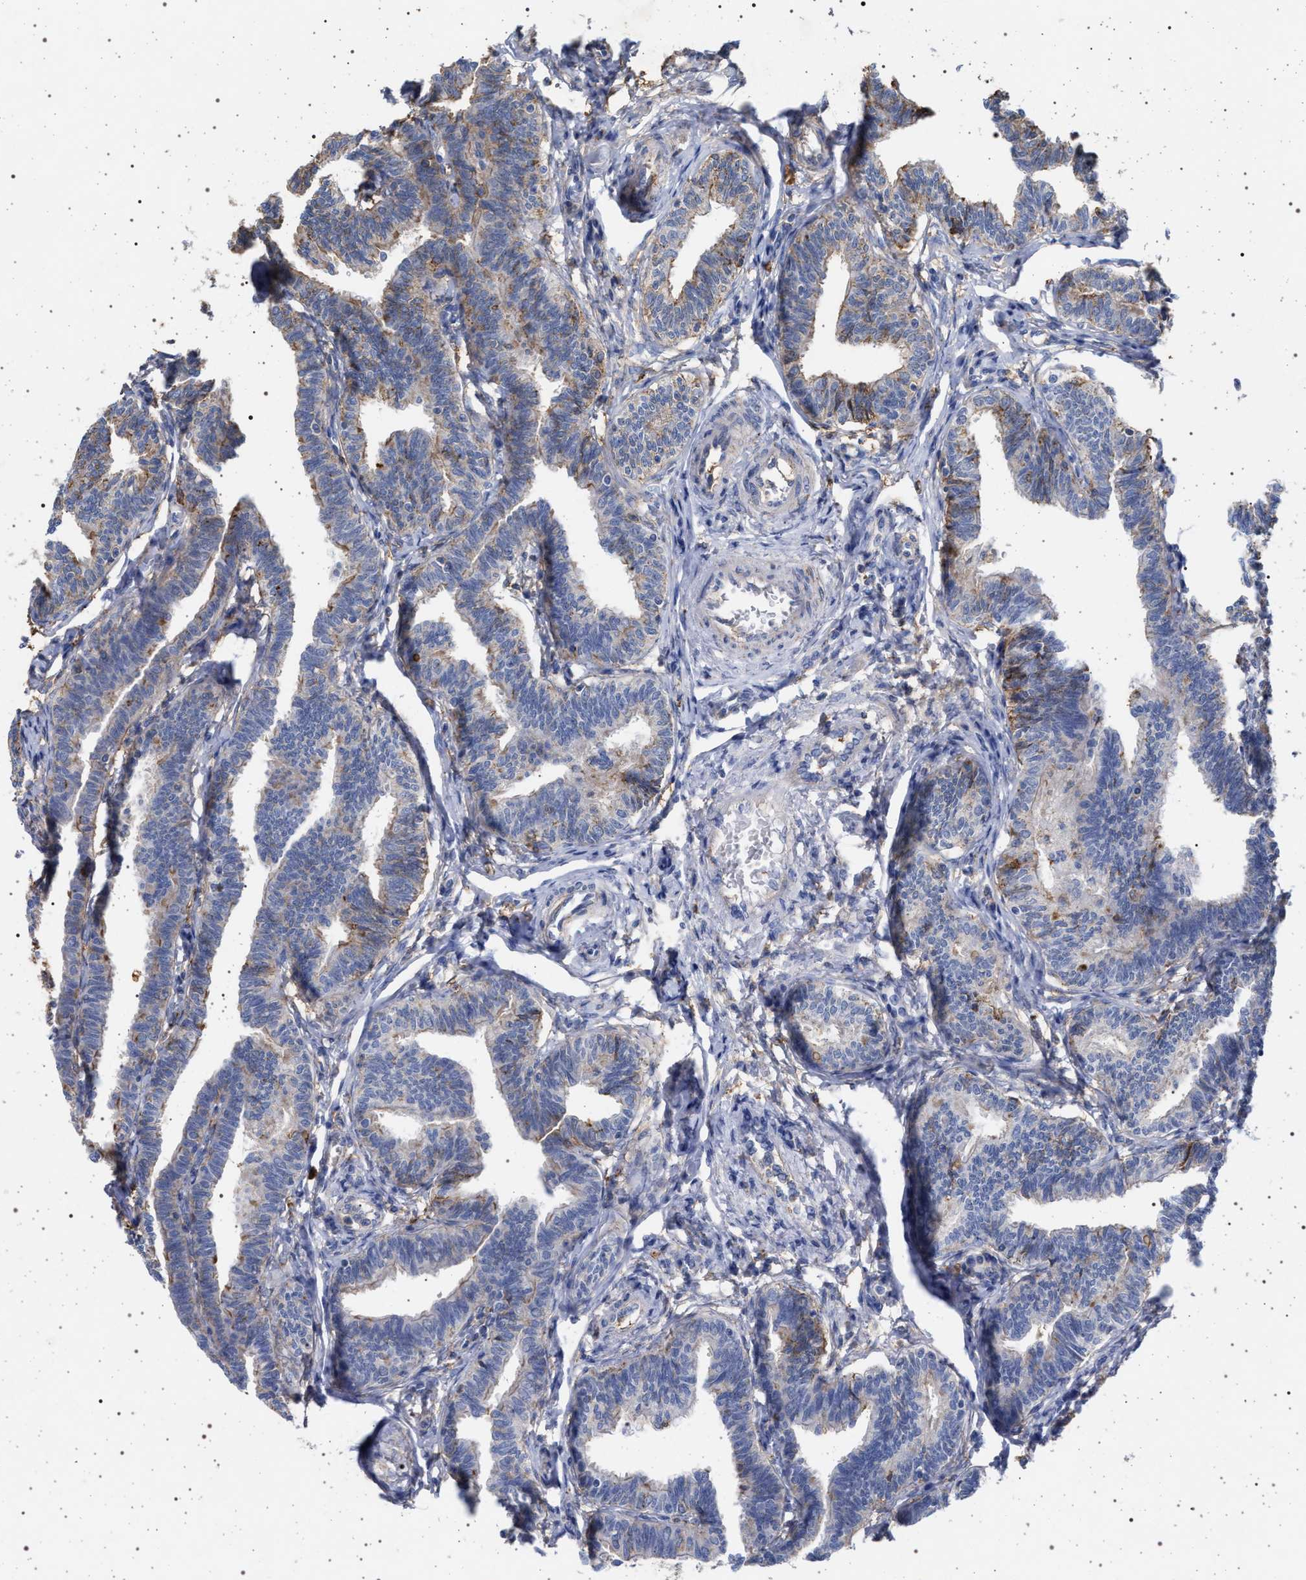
{"staining": {"intensity": "weak", "quantity": "25%-75%", "location": "cytoplasmic/membranous"}, "tissue": "fallopian tube", "cell_type": "Glandular cells", "image_type": "normal", "snomed": [{"axis": "morphology", "description": "Normal tissue, NOS"}, {"axis": "topography", "description": "Fallopian tube"}, {"axis": "topography", "description": "Ovary"}], "caption": "High-power microscopy captured an IHC image of unremarkable fallopian tube, revealing weak cytoplasmic/membranous positivity in about 25%-75% of glandular cells.", "gene": "PLG", "patient": {"sex": "female", "age": 23}}